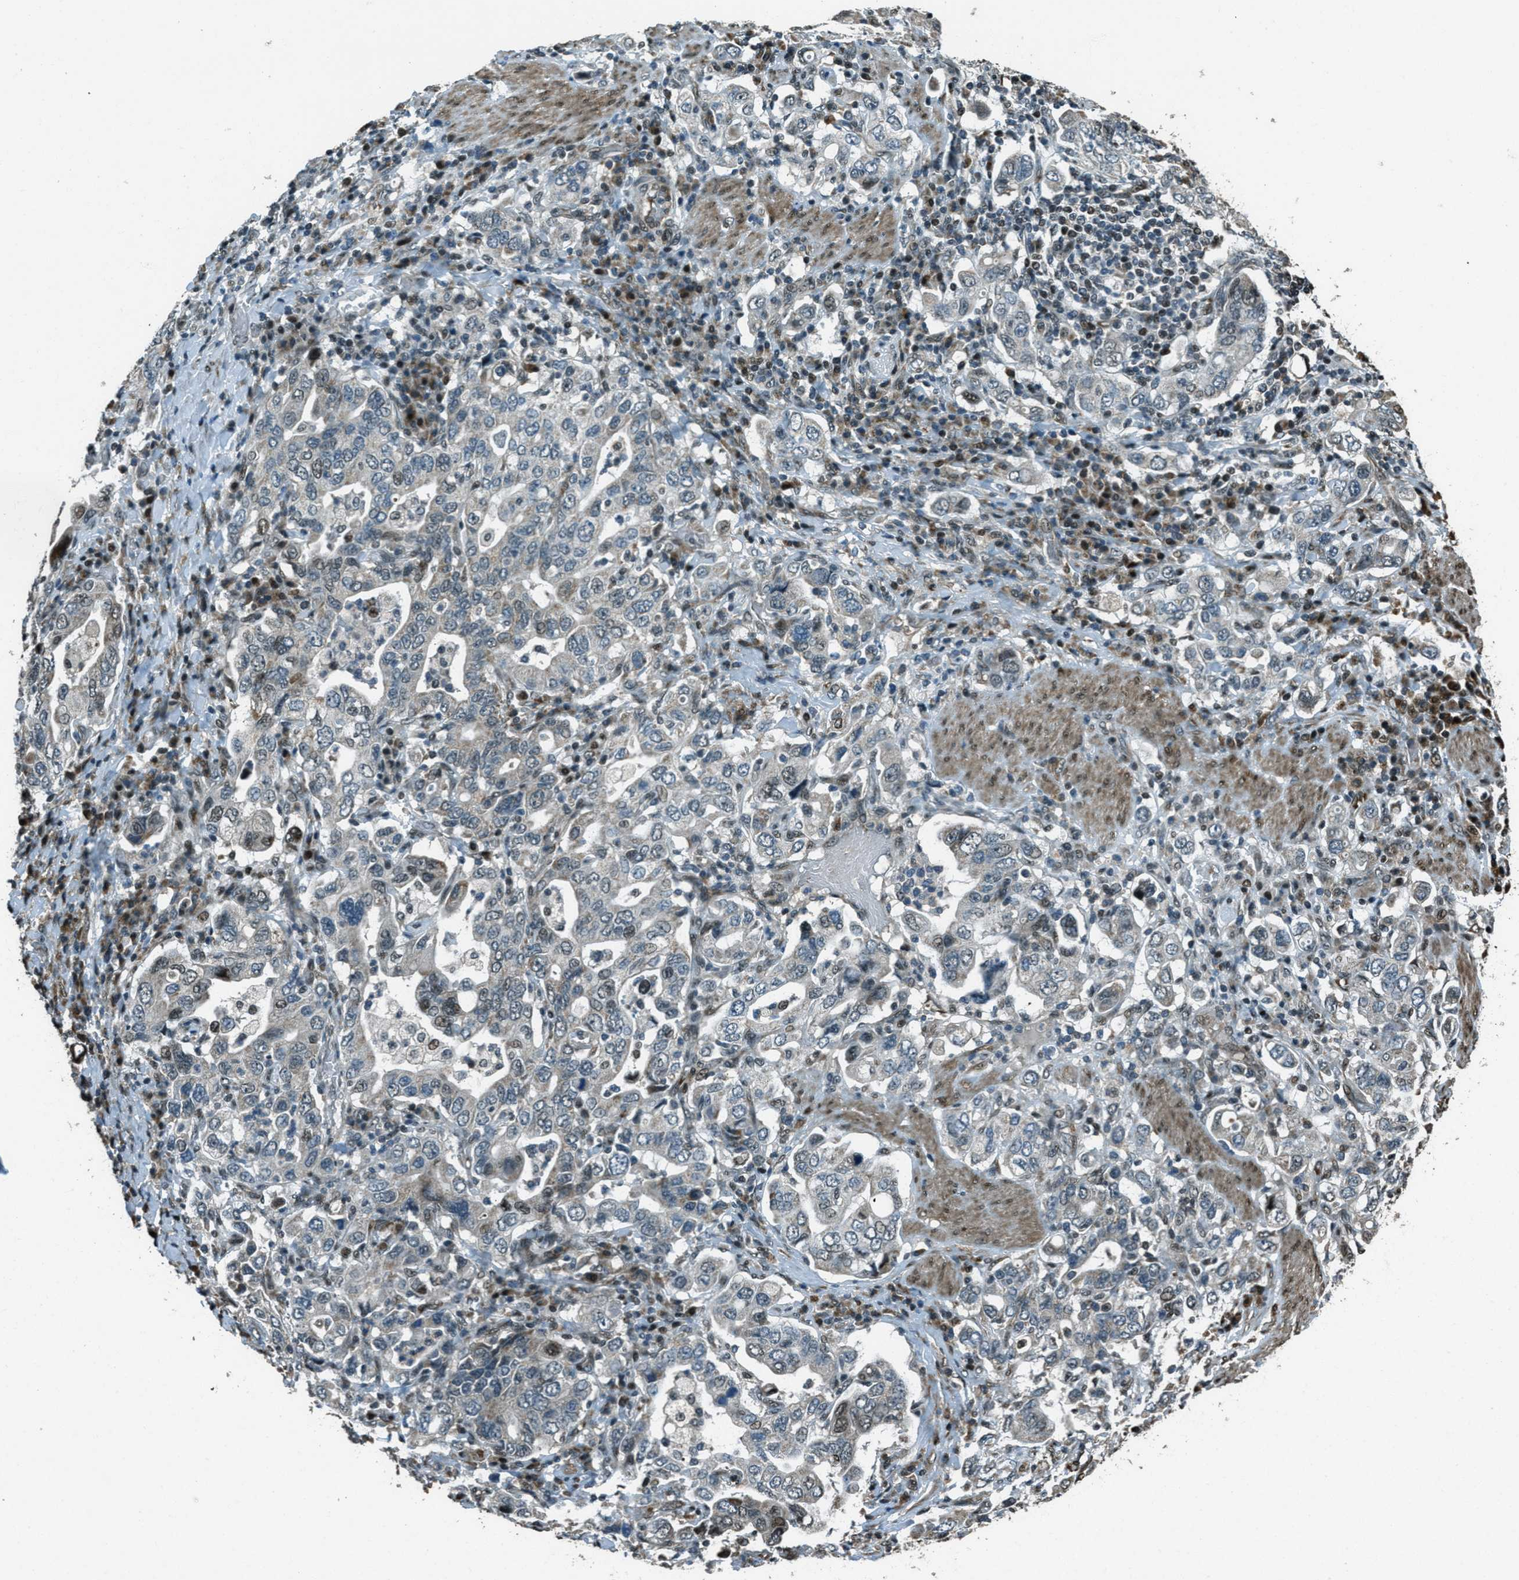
{"staining": {"intensity": "moderate", "quantity": "<25%", "location": "cytoplasmic/membranous,nuclear"}, "tissue": "stomach cancer", "cell_type": "Tumor cells", "image_type": "cancer", "snomed": [{"axis": "morphology", "description": "Adenocarcinoma, NOS"}, {"axis": "topography", "description": "Stomach, upper"}], "caption": "IHC staining of adenocarcinoma (stomach), which exhibits low levels of moderate cytoplasmic/membranous and nuclear staining in about <25% of tumor cells indicating moderate cytoplasmic/membranous and nuclear protein expression. The staining was performed using DAB (brown) for protein detection and nuclei were counterstained in hematoxylin (blue).", "gene": "TARDBP", "patient": {"sex": "male", "age": 62}}